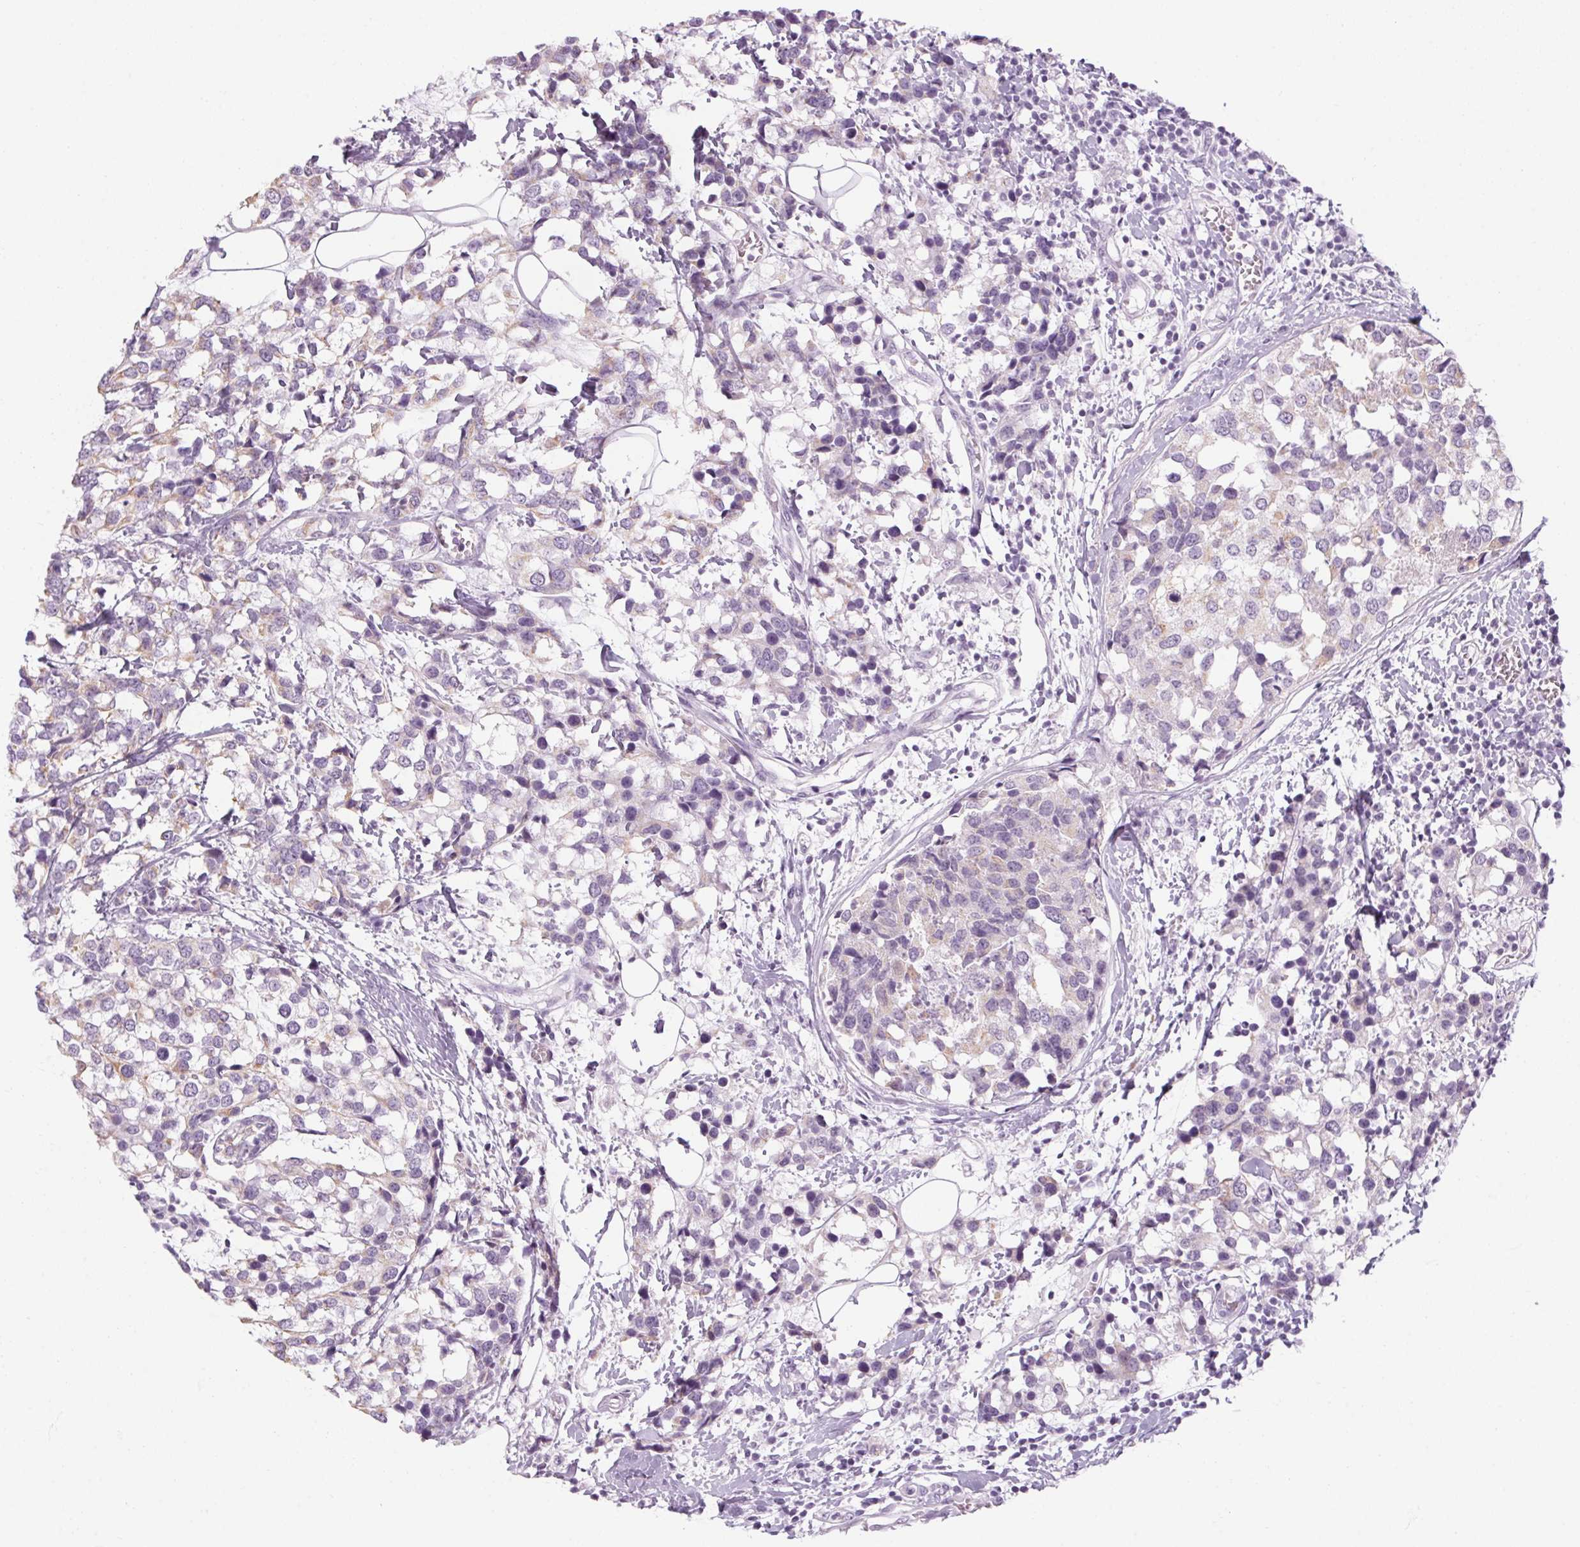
{"staining": {"intensity": "weak", "quantity": "25%-75%", "location": "cytoplasmic/membranous"}, "tissue": "breast cancer", "cell_type": "Tumor cells", "image_type": "cancer", "snomed": [{"axis": "morphology", "description": "Lobular carcinoma"}, {"axis": "topography", "description": "Breast"}], "caption": "Lobular carcinoma (breast) stained with a protein marker demonstrates weak staining in tumor cells.", "gene": "RPTN", "patient": {"sex": "female", "age": 59}}